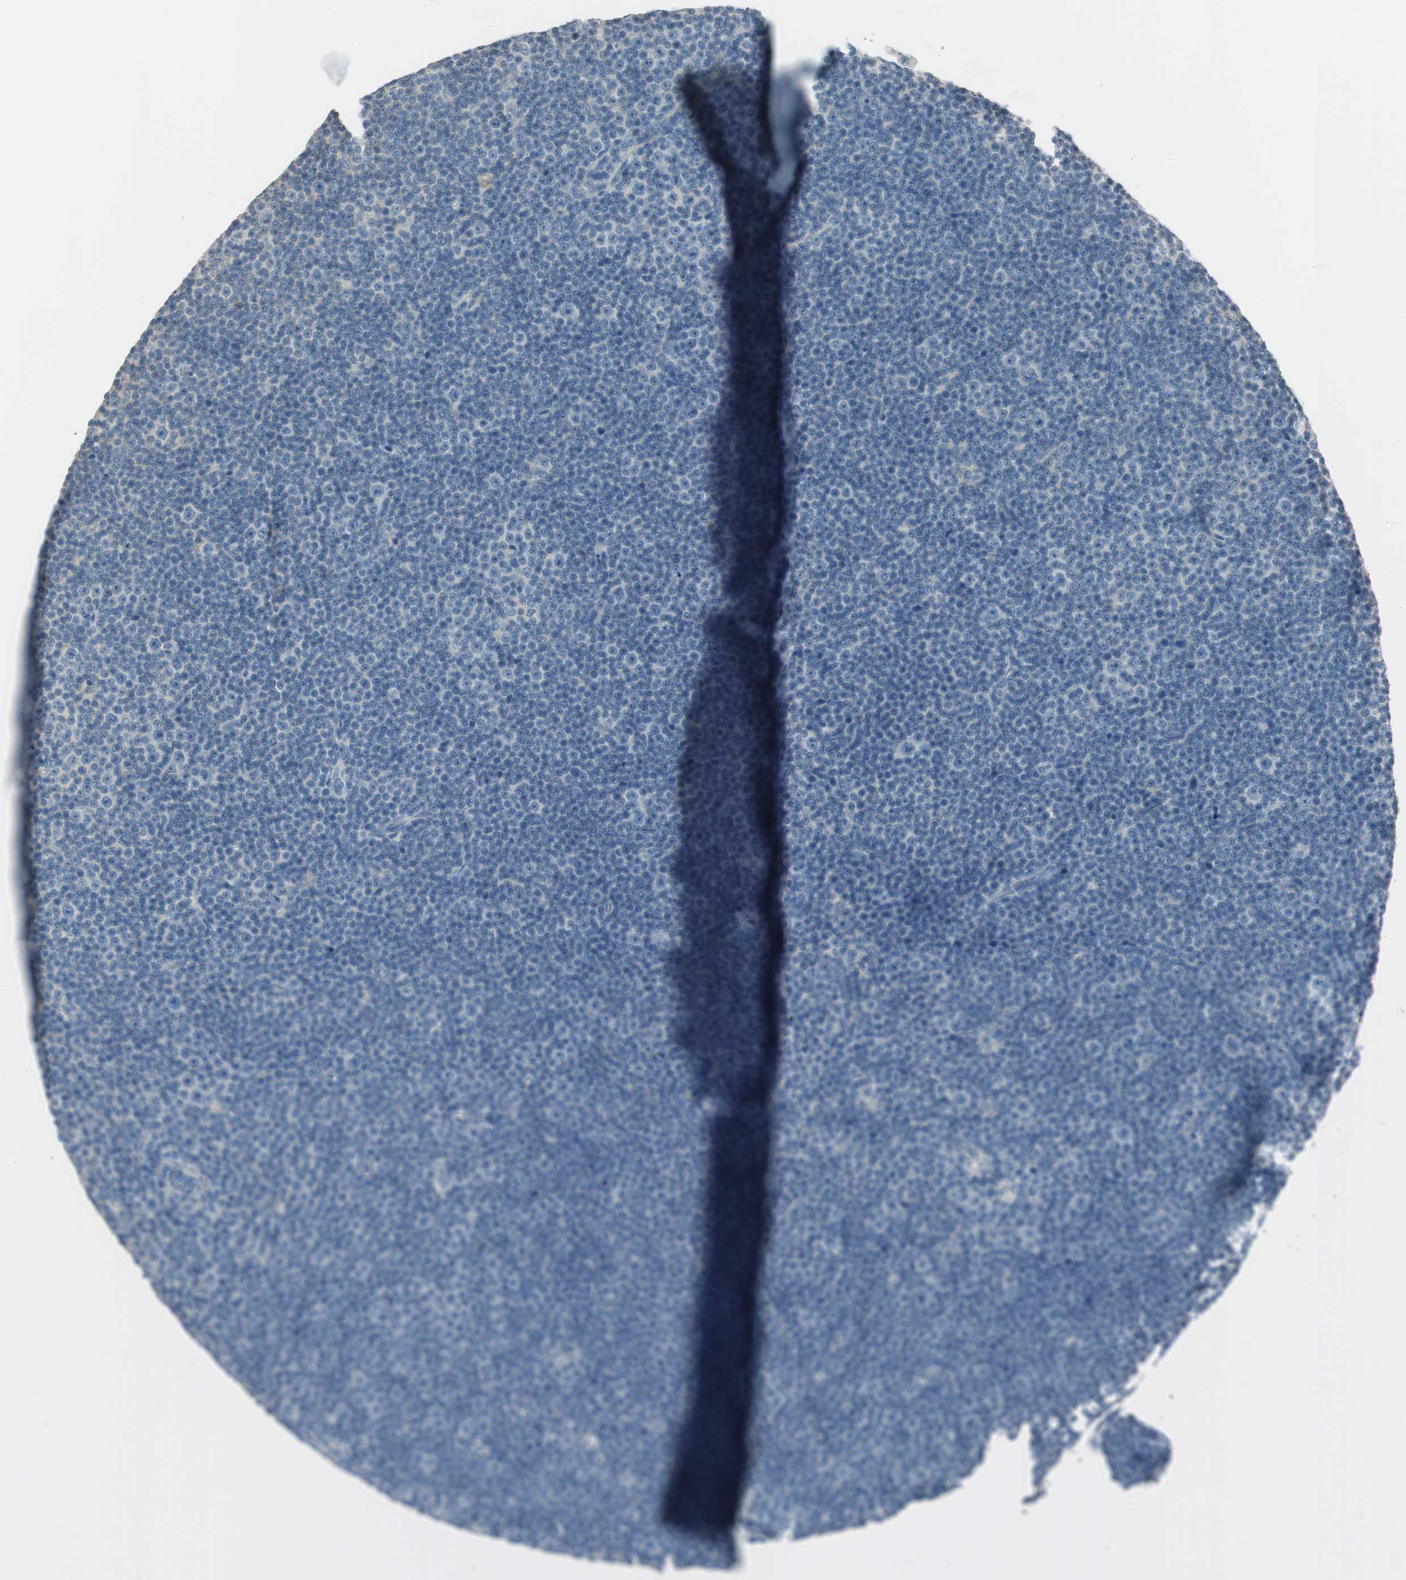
{"staining": {"intensity": "negative", "quantity": "none", "location": "none"}, "tissue": "lymphoma", "cell_type": "Tumor cells", "image_type": "cancer", "snomed": [{"axis": "morphology", "description": "Malignant lymphoma, non-Hodgkin's type, Low grade"}, {"axis": "topography", "description": "Lymph node"}], "caption": "The photomicrograph displays no significant expression in tumor cells of lymphoma.", "gene": "KHK", "patient": {"sex": "female", "age": 67}}